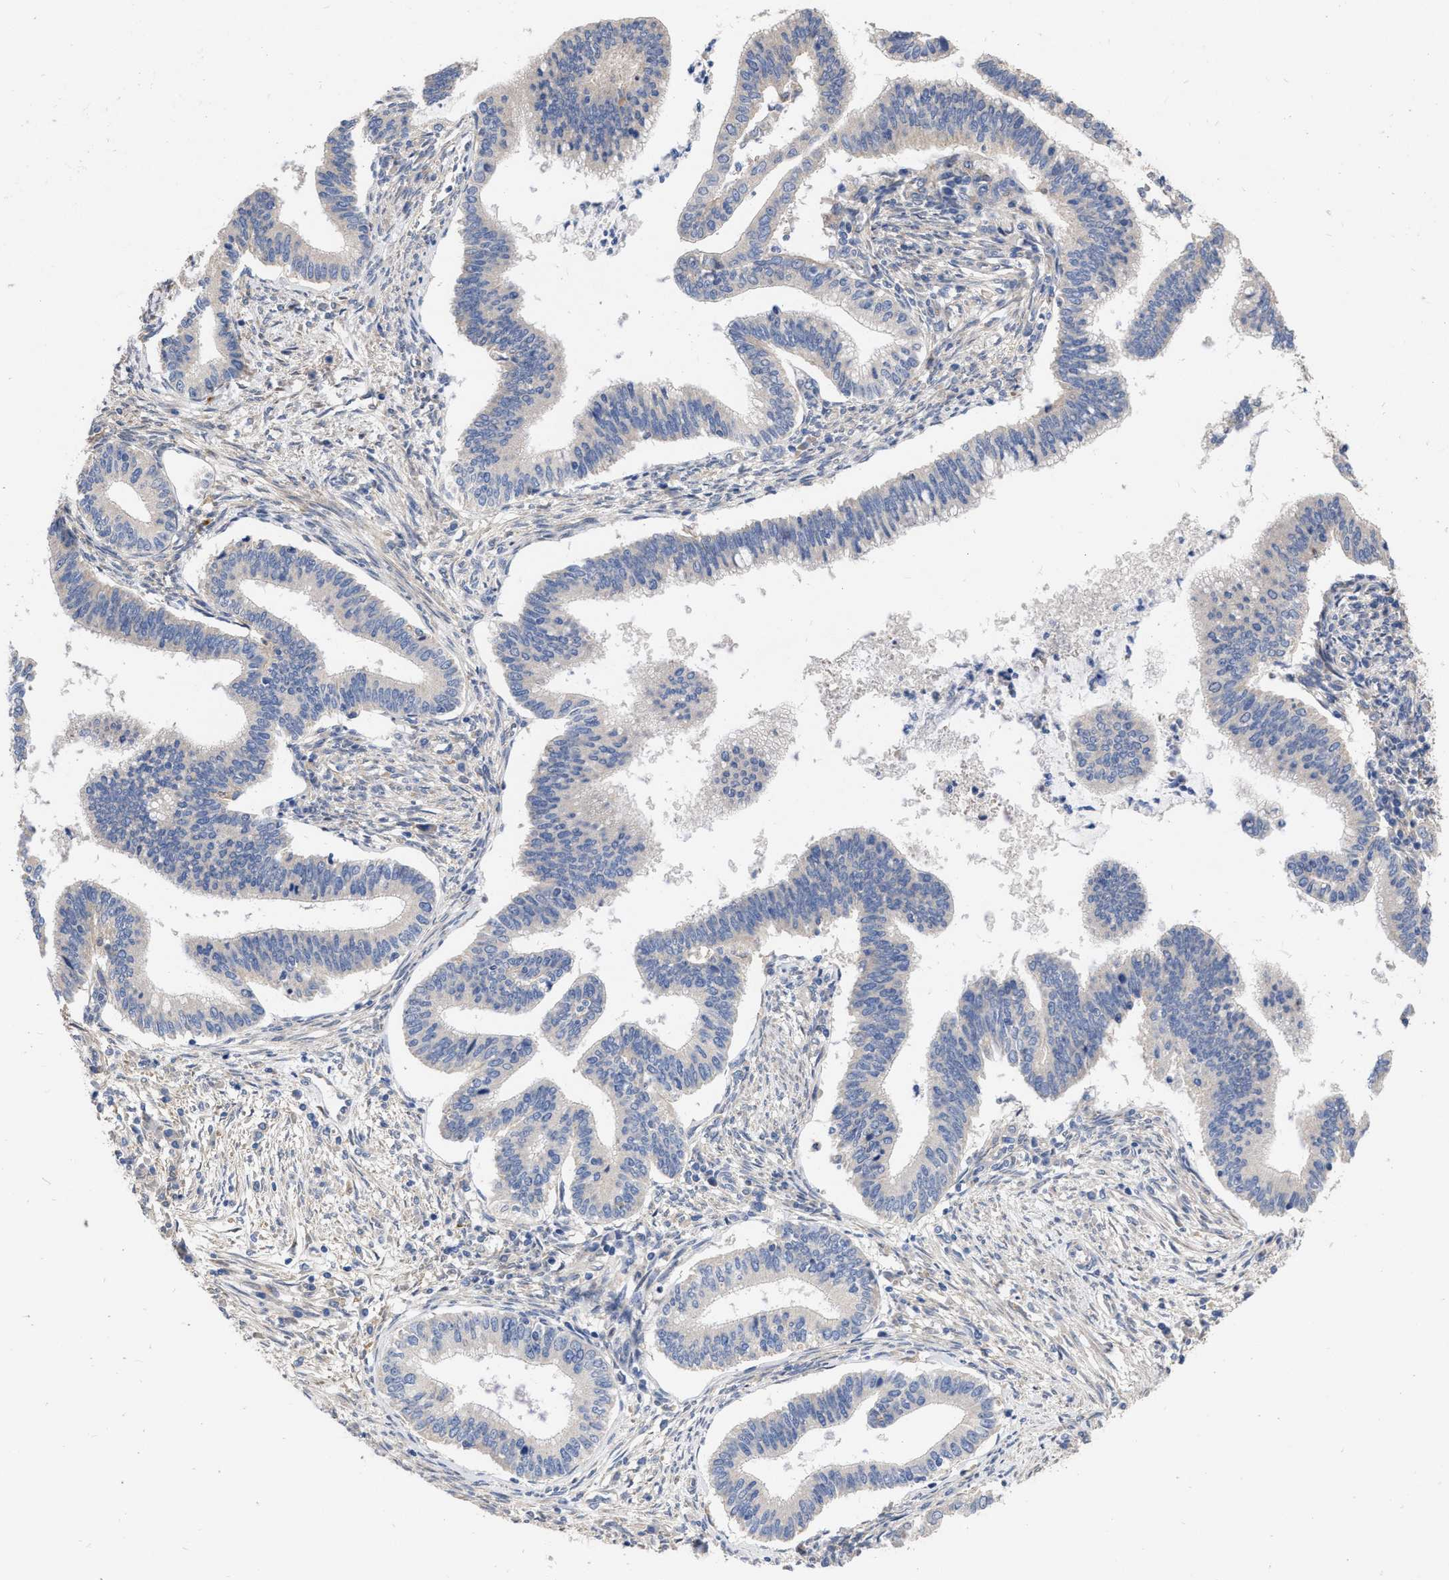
{"staining": {"intensity": "negative", "quantity": "none", "location": "none"}, "tissue": "cervical cancer", "cell_type": "Tumor cells", "image_type": "cancer", "snomed": [{"axis": "morphology", "description": "Adenocarcinoma, NOS"}, {"axis": "topography", "description": "Cervix"}], "caption": "Tumor cells show no significant staining in adenocarcinoma (cervical).", "gene": "MLST8", "patient": {"sex": "female", "age": 36}}